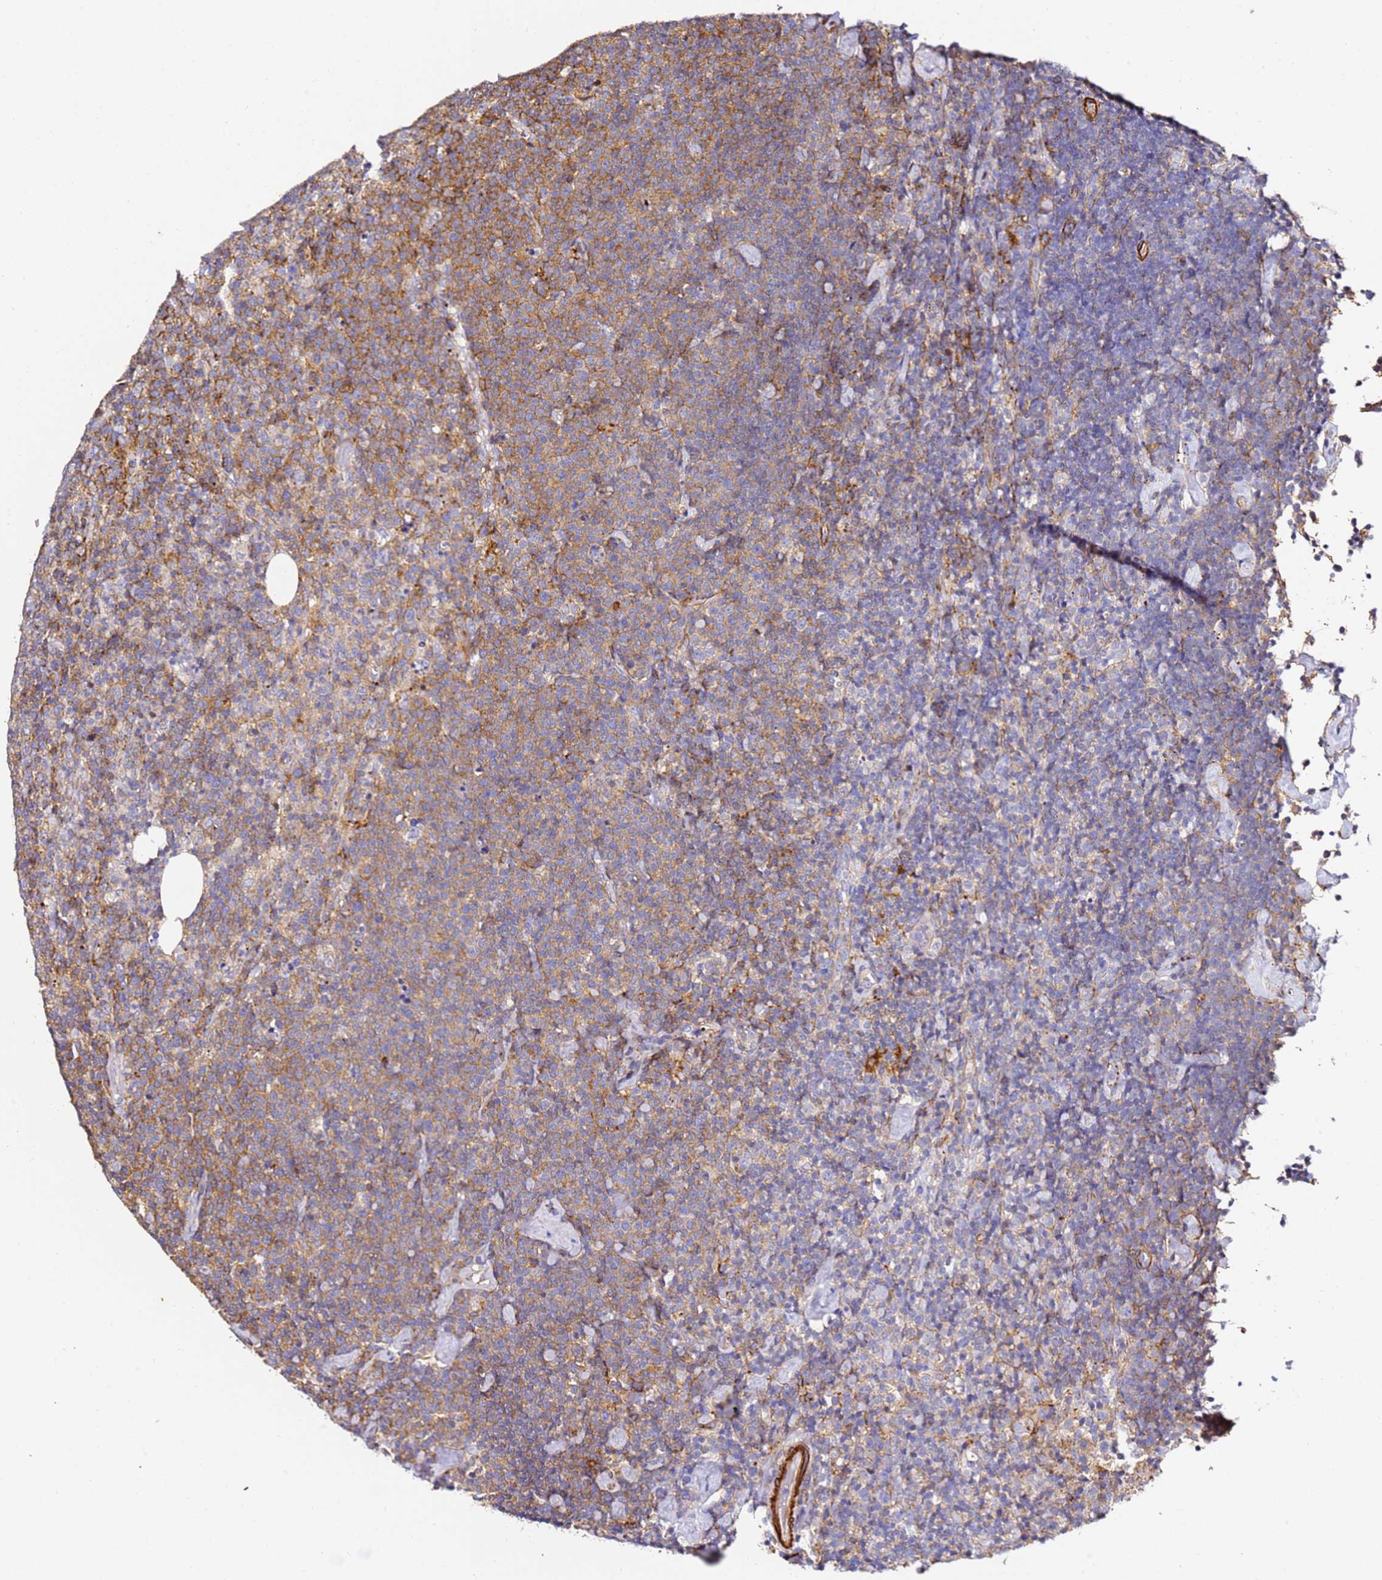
{"staining": {"intensity": "moderate", "quantity": "25%-75%", "location": "cytoplasmic/membranous"}, "tissue": "lymphoma", "cell_type": "Tumor cells", "image_type": "cancer", "snomed": [{"axis": "morphology", "description": "Malignant lymphoma, non-Hodgkin's type, High grade"}, {"axis": "topography", "description": "Lymph node"}], "caption": "Moderate cytoplasmic/membranous staining for a protein is seen in about 25%-75% of tumor cells of high-grade malignant lymphoma, non-Hodgkin's type using IHC.", "gene": "ZNF671", "patient": {"sex": "male", "age": 61}}